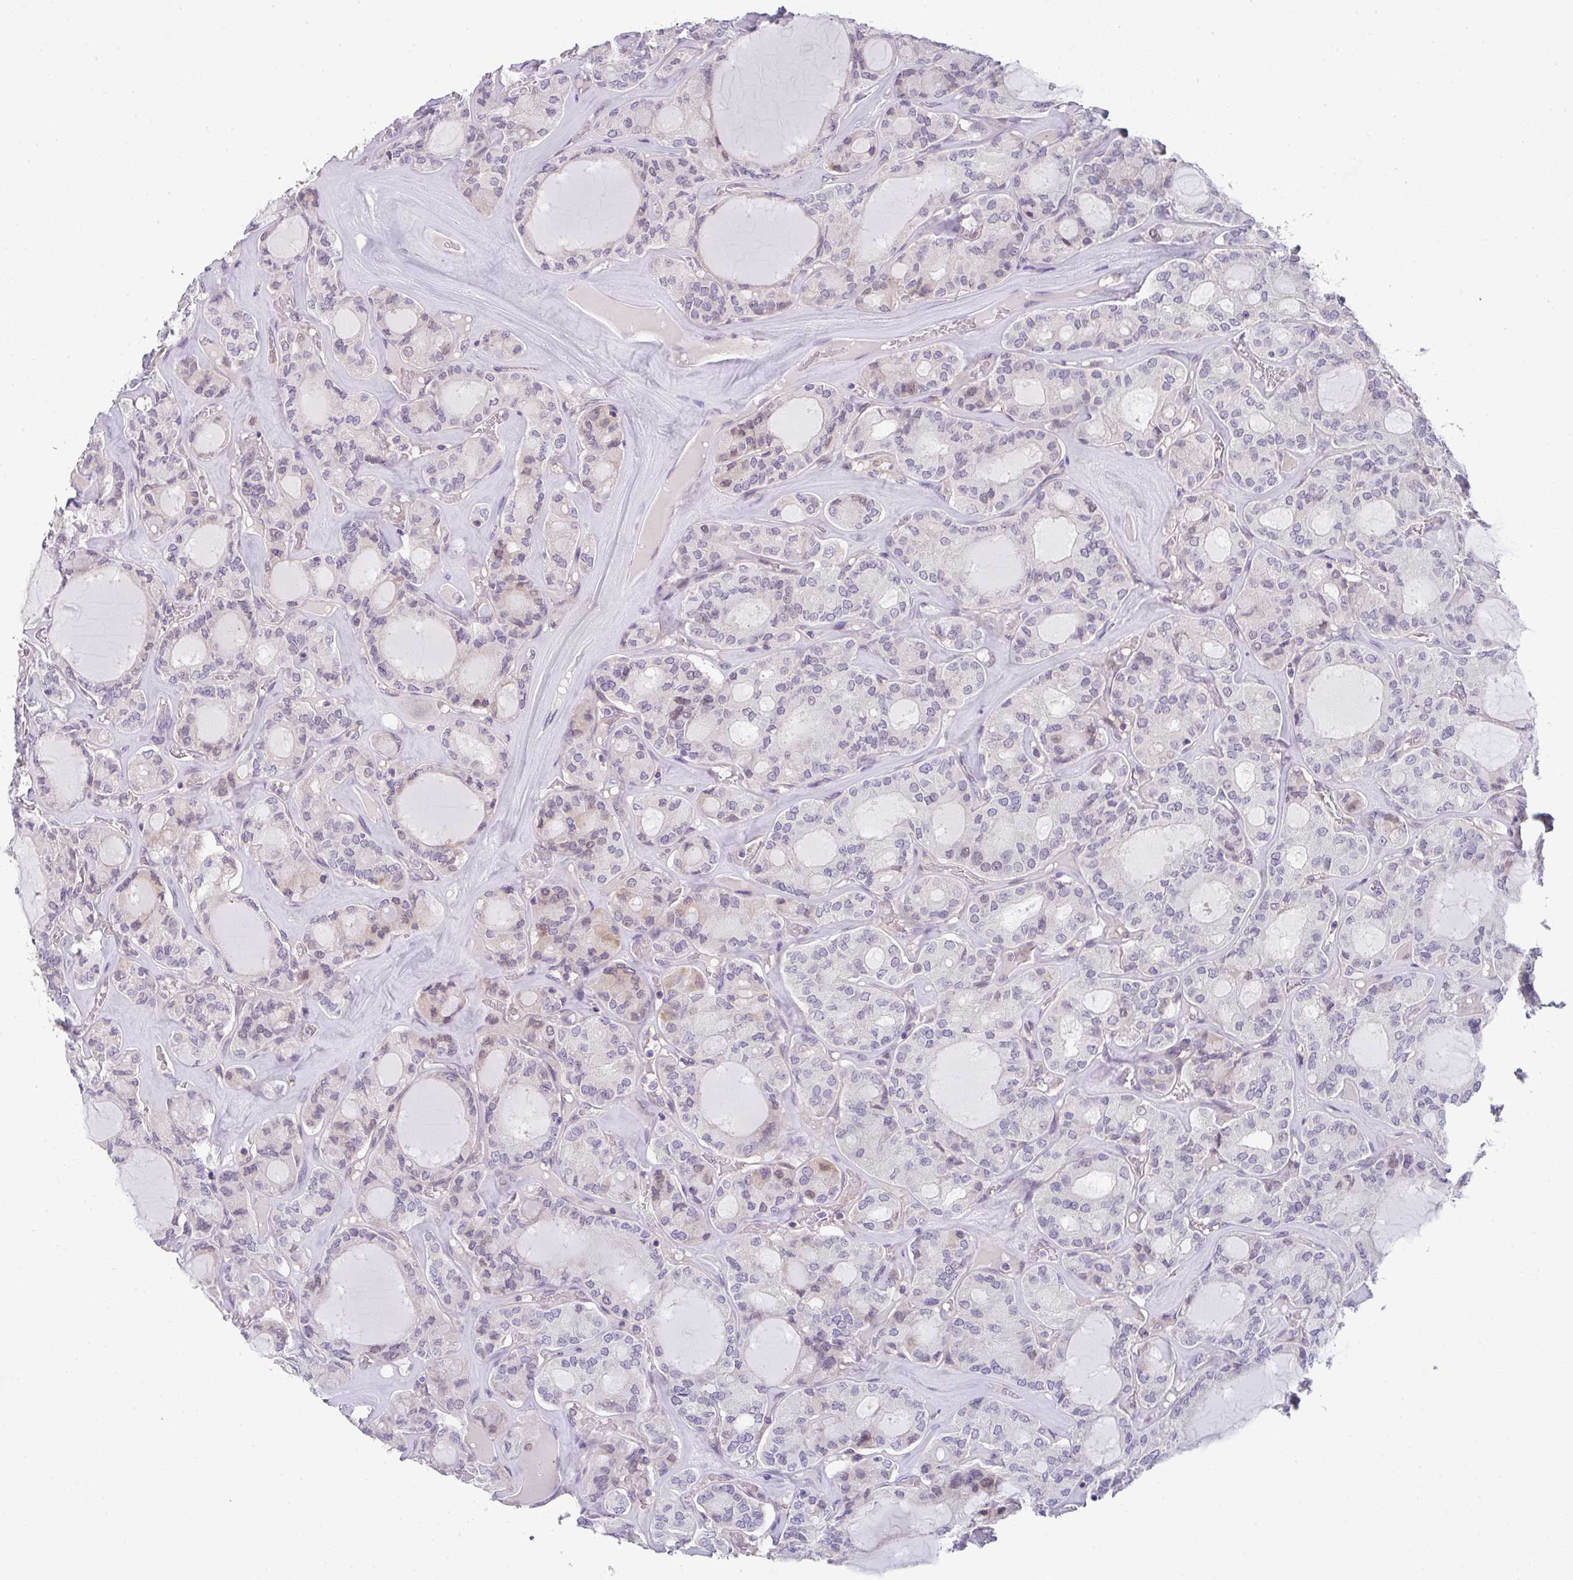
{"staining": {"intensity": "negative", "quantity": "none", "location": "none"}, "tissue": "thyroid cancer", "cell_type": "Tumor cells", "image_type": "cancer", "snomed": [{"axis": "morphology", "description": "Papillary adenocarcinoma, NOS"}, {"axis": "topography", "description": "Thyroid gland"}], "caption": "Thyroid cancer (papillary adenocarcinoma) stained for a protein using immunohistochemistry exhibits no staining tumor cells.", "gene": "TNFRSF10A", "patient": {"sex": "male", "age": 87}}